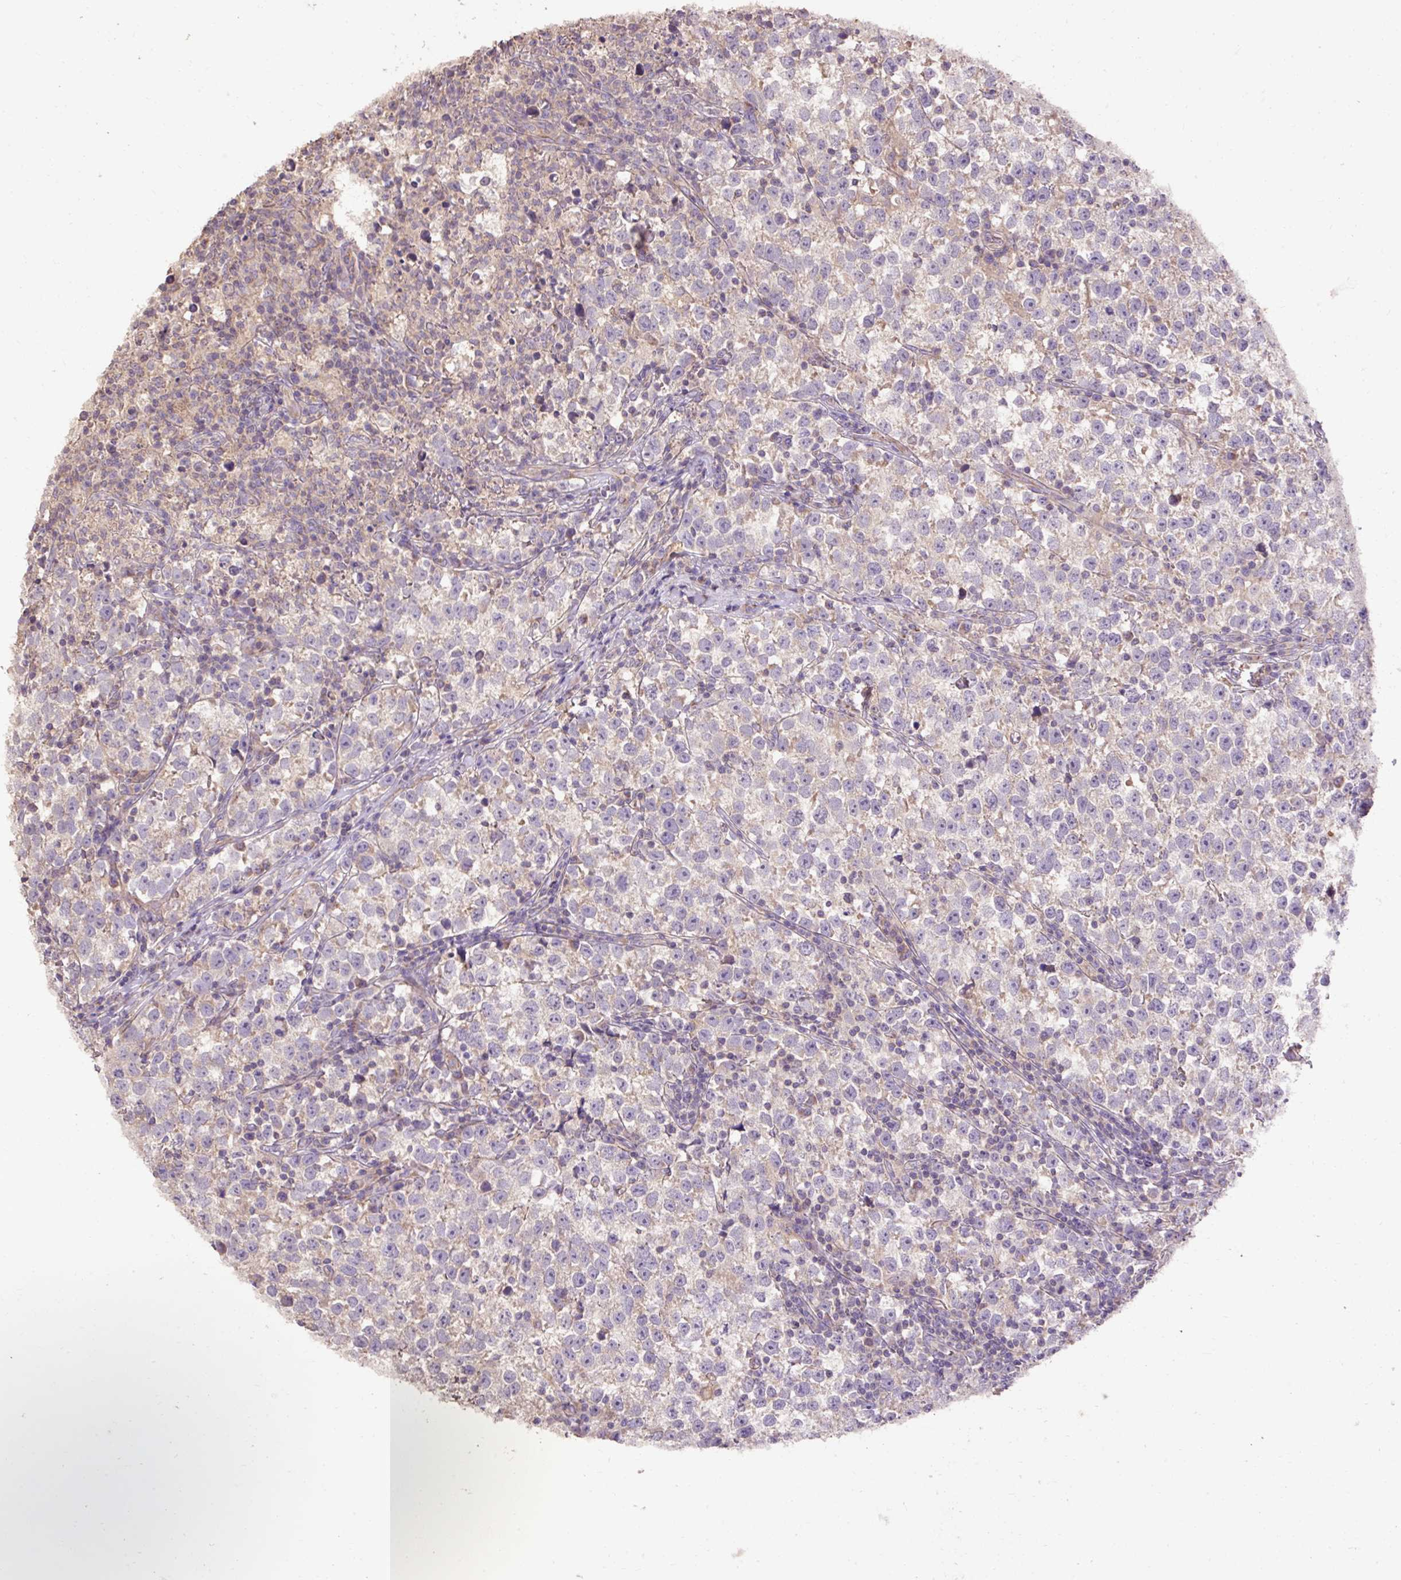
{"staining": {"intensity": "negative", "quantity": "none", "location": "none"}, "tissue": "testis cancer", "cell_type": "Tumor cells", "image_type": "cancer", "snomed": [{"axis": "morphology", "description": "Normal tissue, NOS"}, {"axis": "morphology", "description": "Seminoma, NOS"}, {"axis": "topography", "description": "Testis"}], "caption": "A histopathology image of testis cancer stained for a protein shows no brown staining in tumor cells.", "gene": "ABR", "patient": {"sex": "male", "age": 43}}